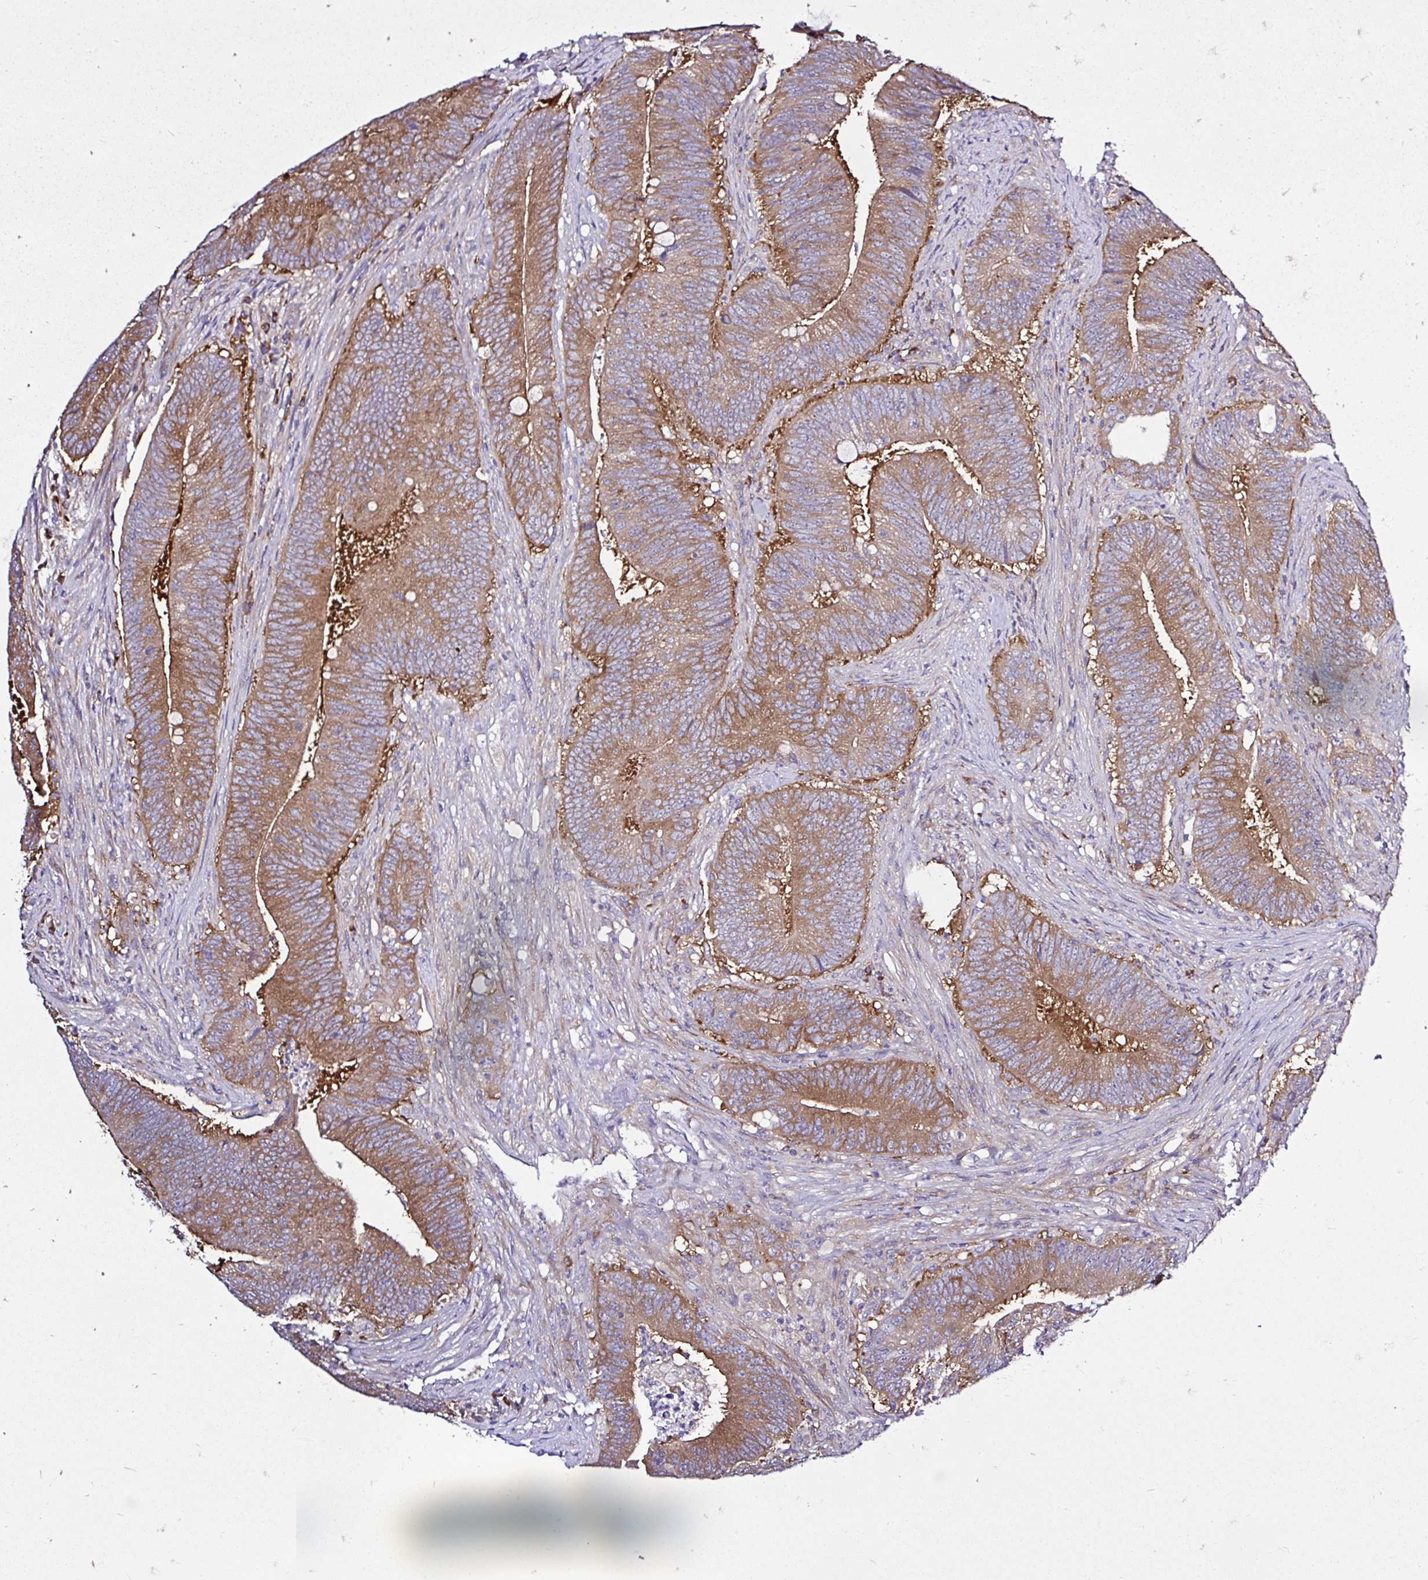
{"staining": {"intensity": "moderate", "quantity": "25%-75%", "location": "cytoplasmic/membranous"}, "tissue": "colorectal cancer", "cell_type": "Tumor cells", "image_type": "cancer", "snomed": [{"axis": "morphology", "description": "Adenocarcinoma, NOS"}, {"axis": "topography", "description": "Colon"}], "caption": "An image of human colorectal cancer stained for a protein reveals moderate cytoplasmic/membranous brown staining in tumor cells.", "gene": "LARS1", "patient": {"sex": "female", "age": 87}}